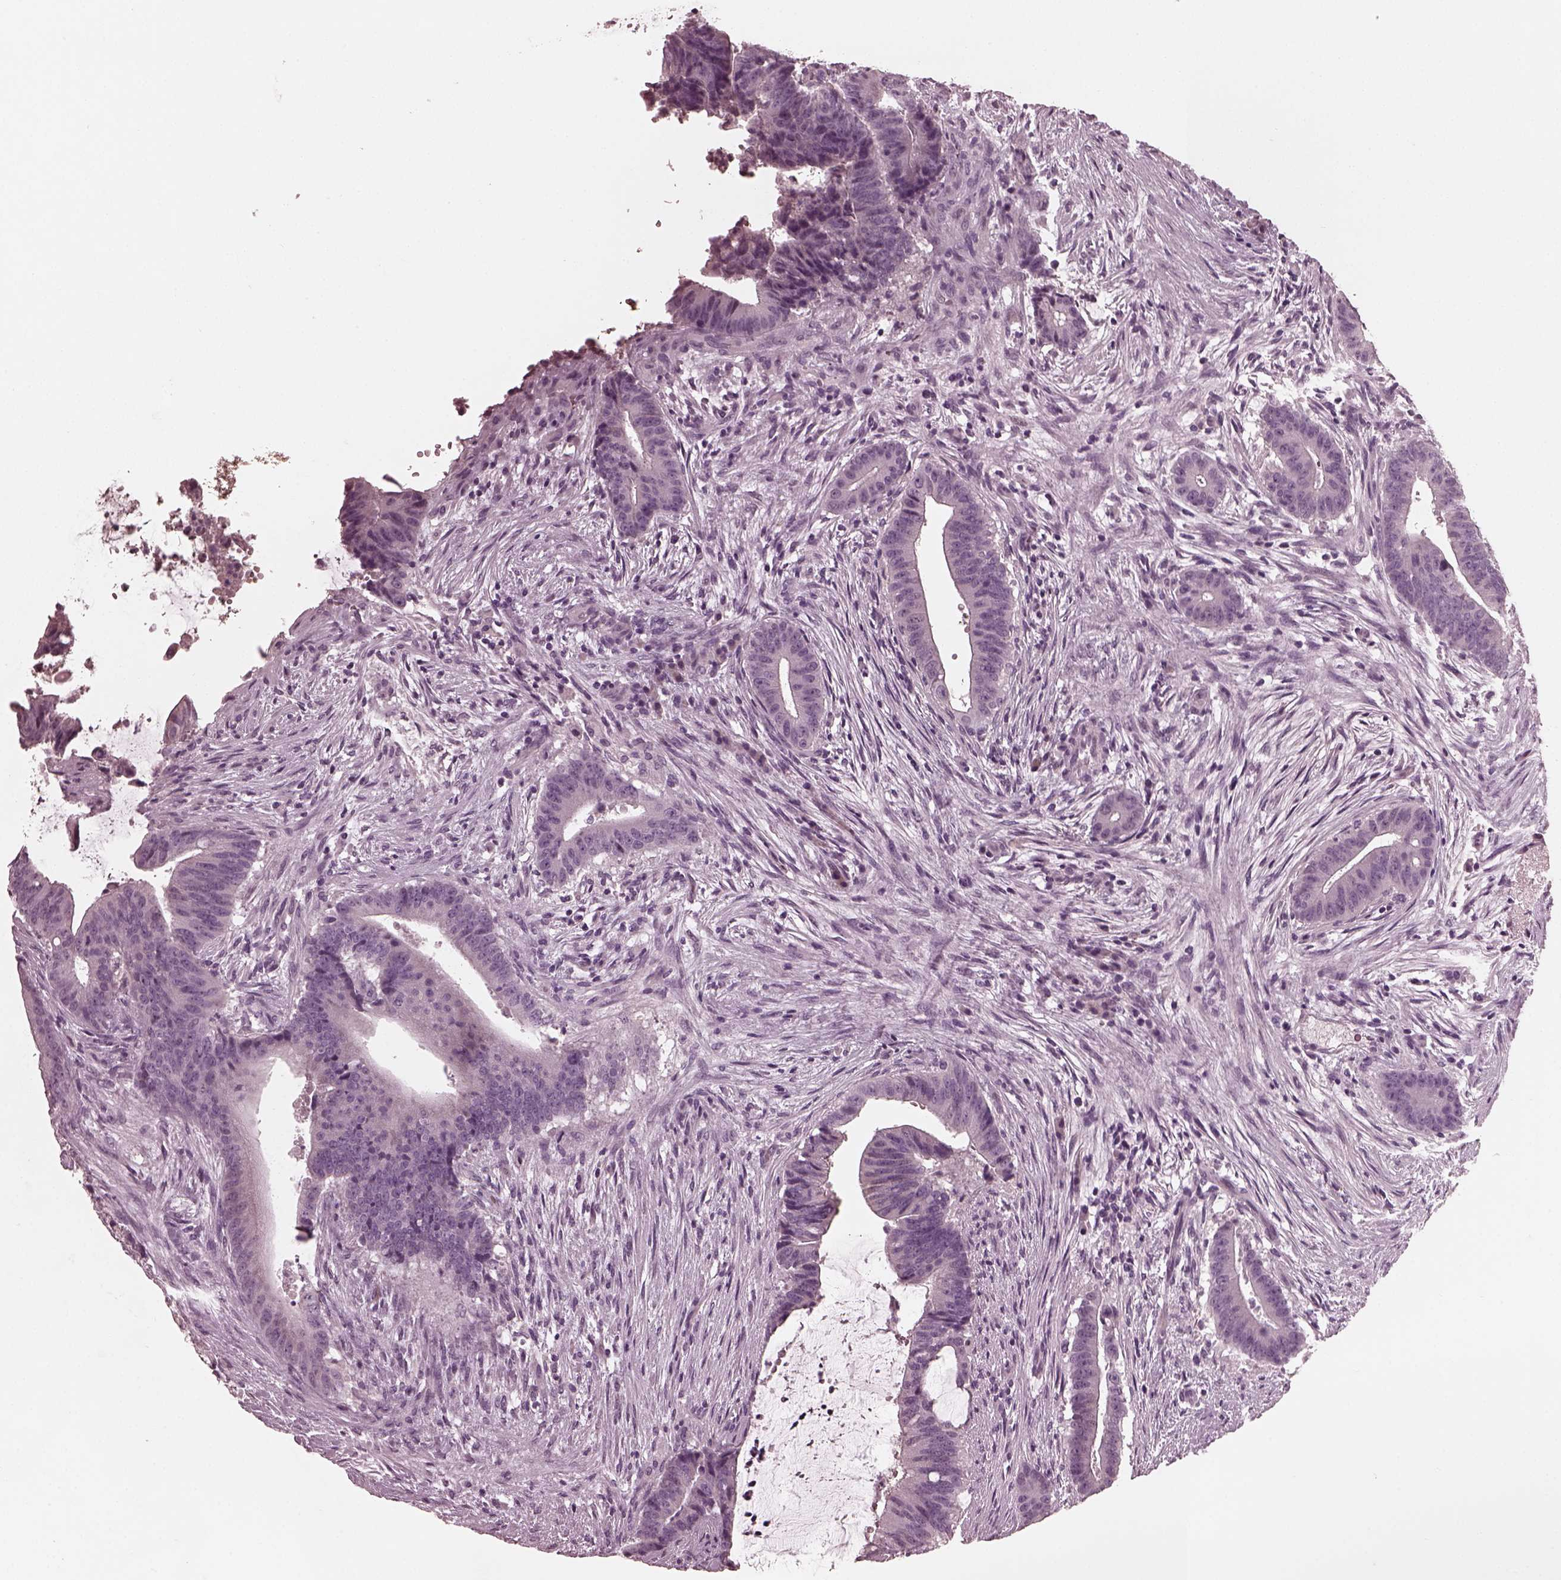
{"staining": {"intensity": "negative", "quantity": "none", "location": "none"}, "tissue": "colorectal cancer", "cell_type": "Tumor cells", "image_type": "cancer", "snomed": [{"axis": "morphology", "description": "Adenocarcinoma, NOS"}, {"axis": "topography", "description": "Colon"}], "caption": "This is a micrograph of immunohistochemistry staining of colorectal cancer, which shows no positivity in tumor cells.", "gene": "CGA", "patient": {"sex": "female", "age": 43}}